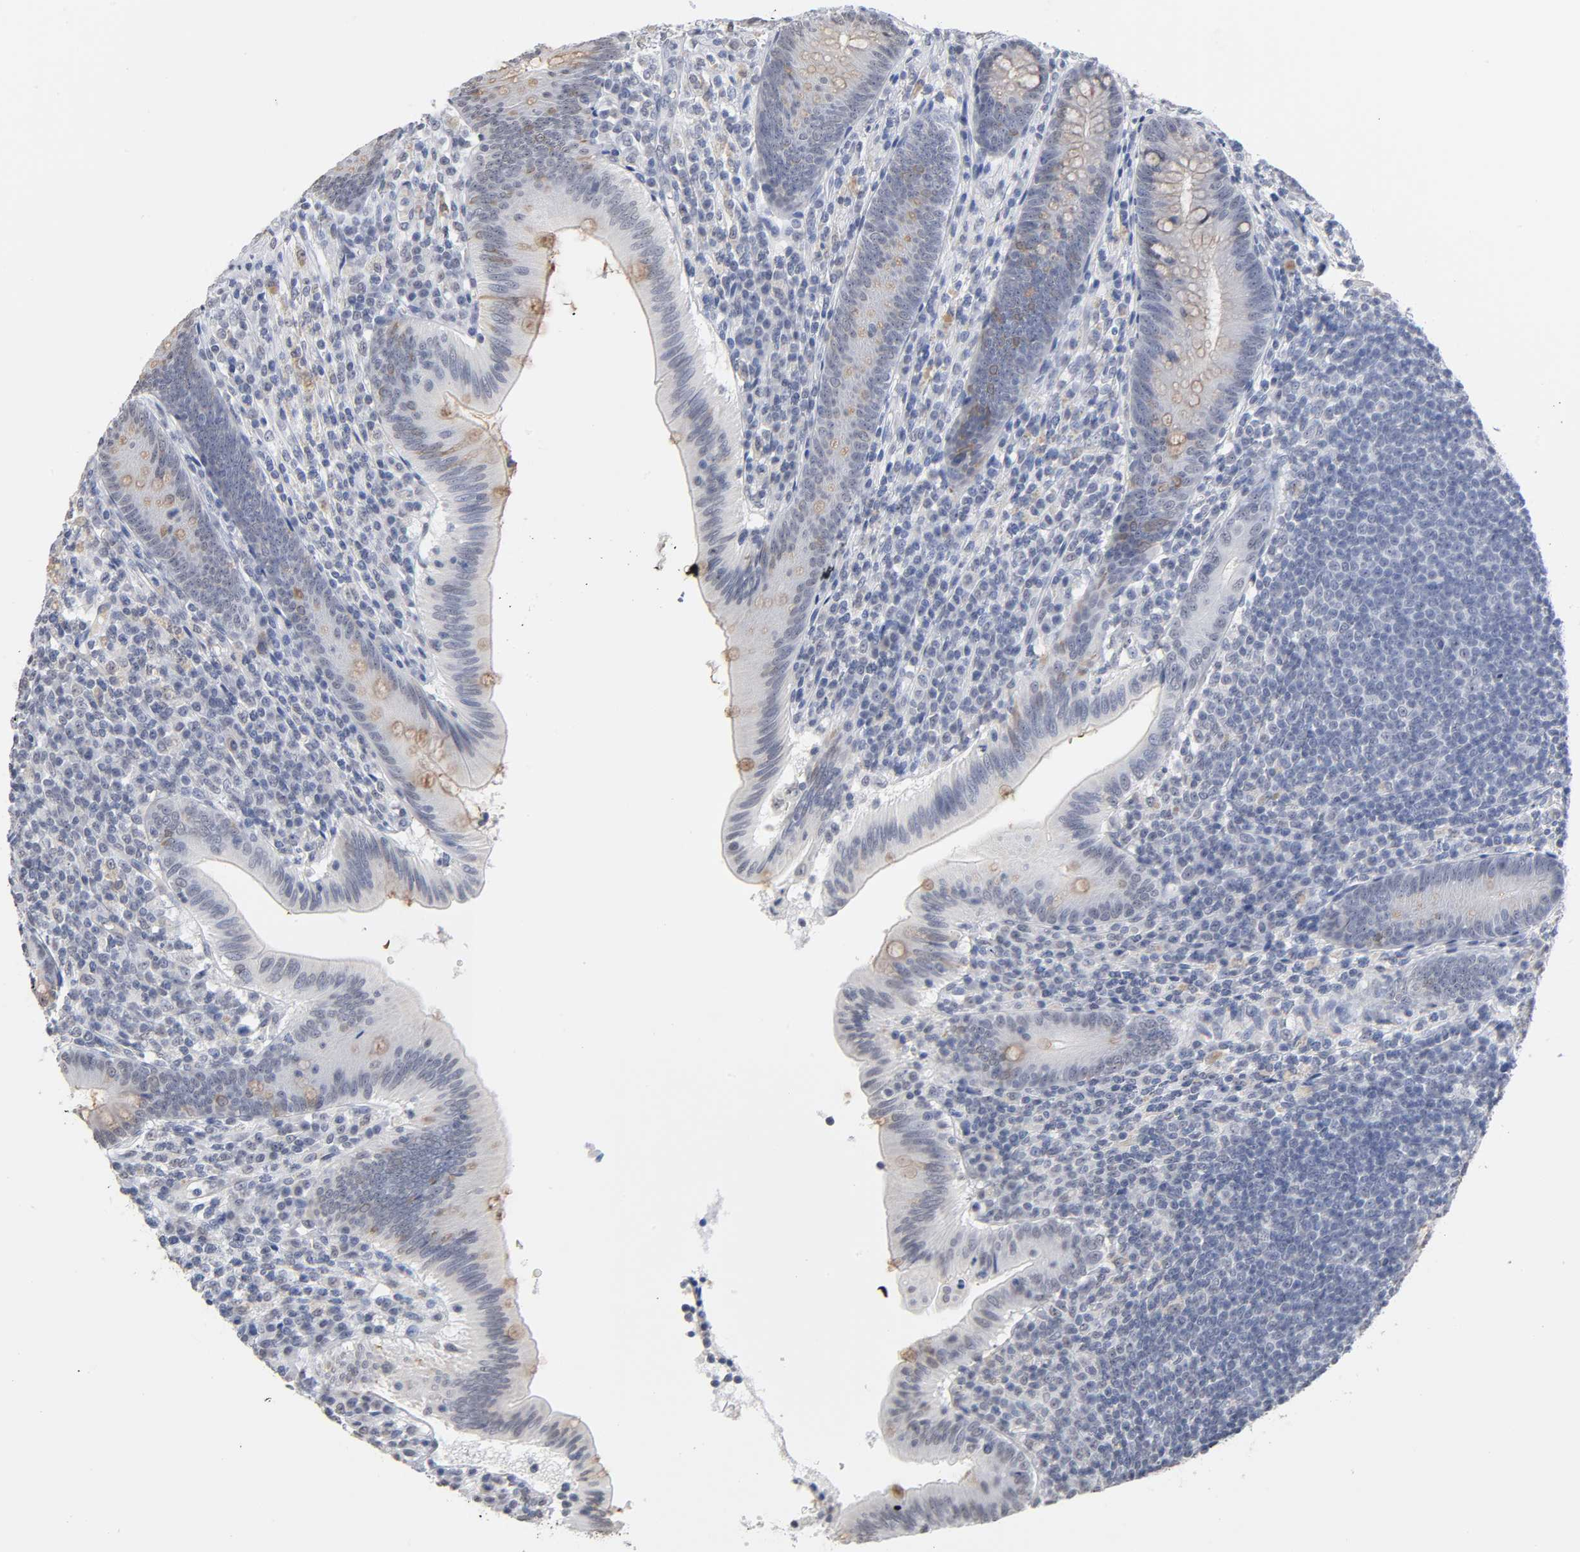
{"staining": {"intensity": "weak", "quantity": "25%-75%", "location": "cytoplasmic/membranous"}, "tissue": "appendix", "cell_type": "Glandular cells", "image_type": "normal", "snomed": [{"axis": "morphology", "description": "Normal tissue, NOS"}, {"axis": "morphology", "description": "Inflammation, NOS"}, {"axis": "topography", "description": "Appendix"}], "caption": "Approximately 25%-75% of glandular cells in unremarkable appendix reveal weak cytoplasmic/membranous protein expression as visualized by brown immunohistochemical staining.", "gene": "CRABP2", "patient": {"sex": "male", "age": 46}}